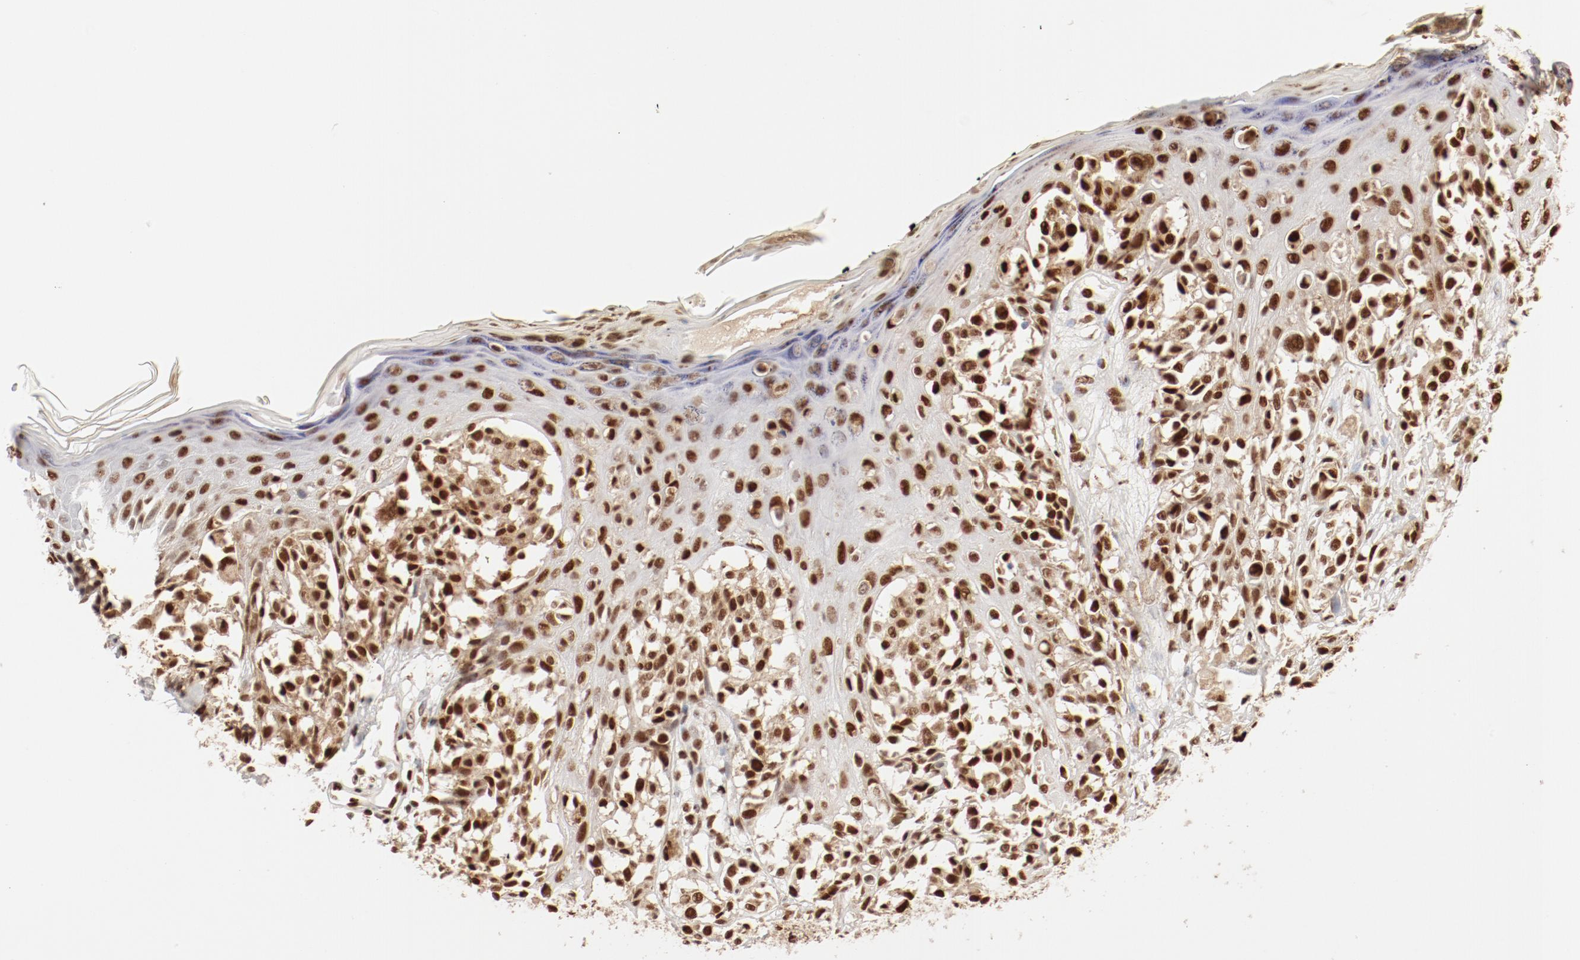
{"staining": {"intensity": "strong", "quantity": ">75%", "location": "nuclear"}, "tissue": "melanoma", "cell_type": "Tumor cells", "image_type": "cancer", "snomed": [{"axis": "morphology", "description": "Malignant melanoma, NOS"}, {"axis": "topography", "description": "Skin"}], "caption": "Protein expression analysis of human melanoma reveals strong nuclear expression in approximately >75% of tumor cells. Using DAB (brown) and hematoxylin (blue) stains, captured at high magnification using brightfield microscopy.", "gene": "FAM50A", "patient": {"sex": "female", "age": 38}}